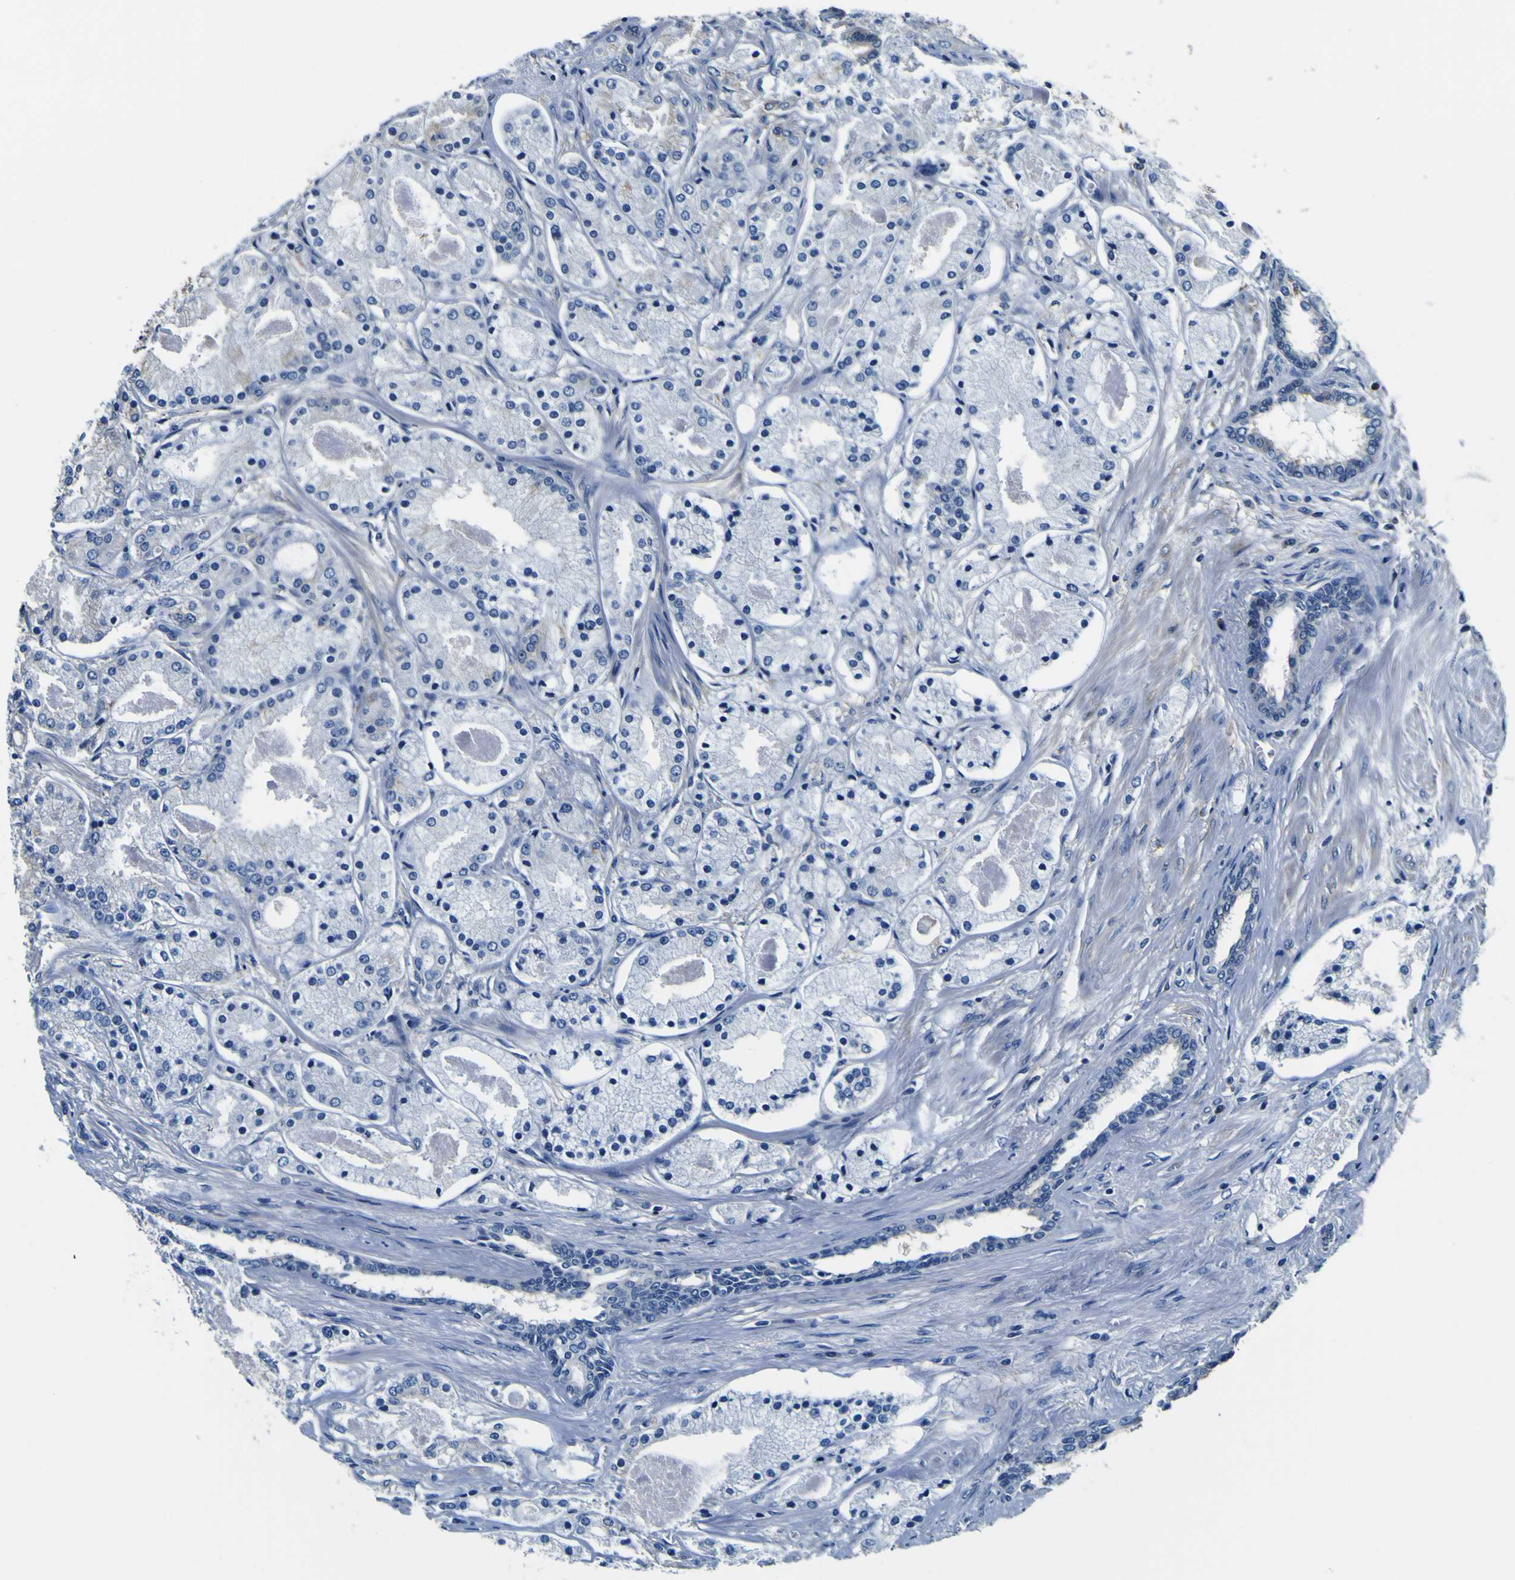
{"staining": {"intensity": "negative", "quantity": "none", "location": "none"}, "tissue": "prostate cancer", "cell_type": "Tumor cells", "image_type": "cancer", "snomed": [{"axis": "morphology", "description": "Adenocarcinoma, High grade"}, {"axis": "topography", "description": "Prostate"}], "caption": "The image exhibits no staining of tumor cells in prostate cancer (adenocarcinoma (high-grade)).", "gene": "TUBA1B", "patient": {"sex": "male", "age": 66}}